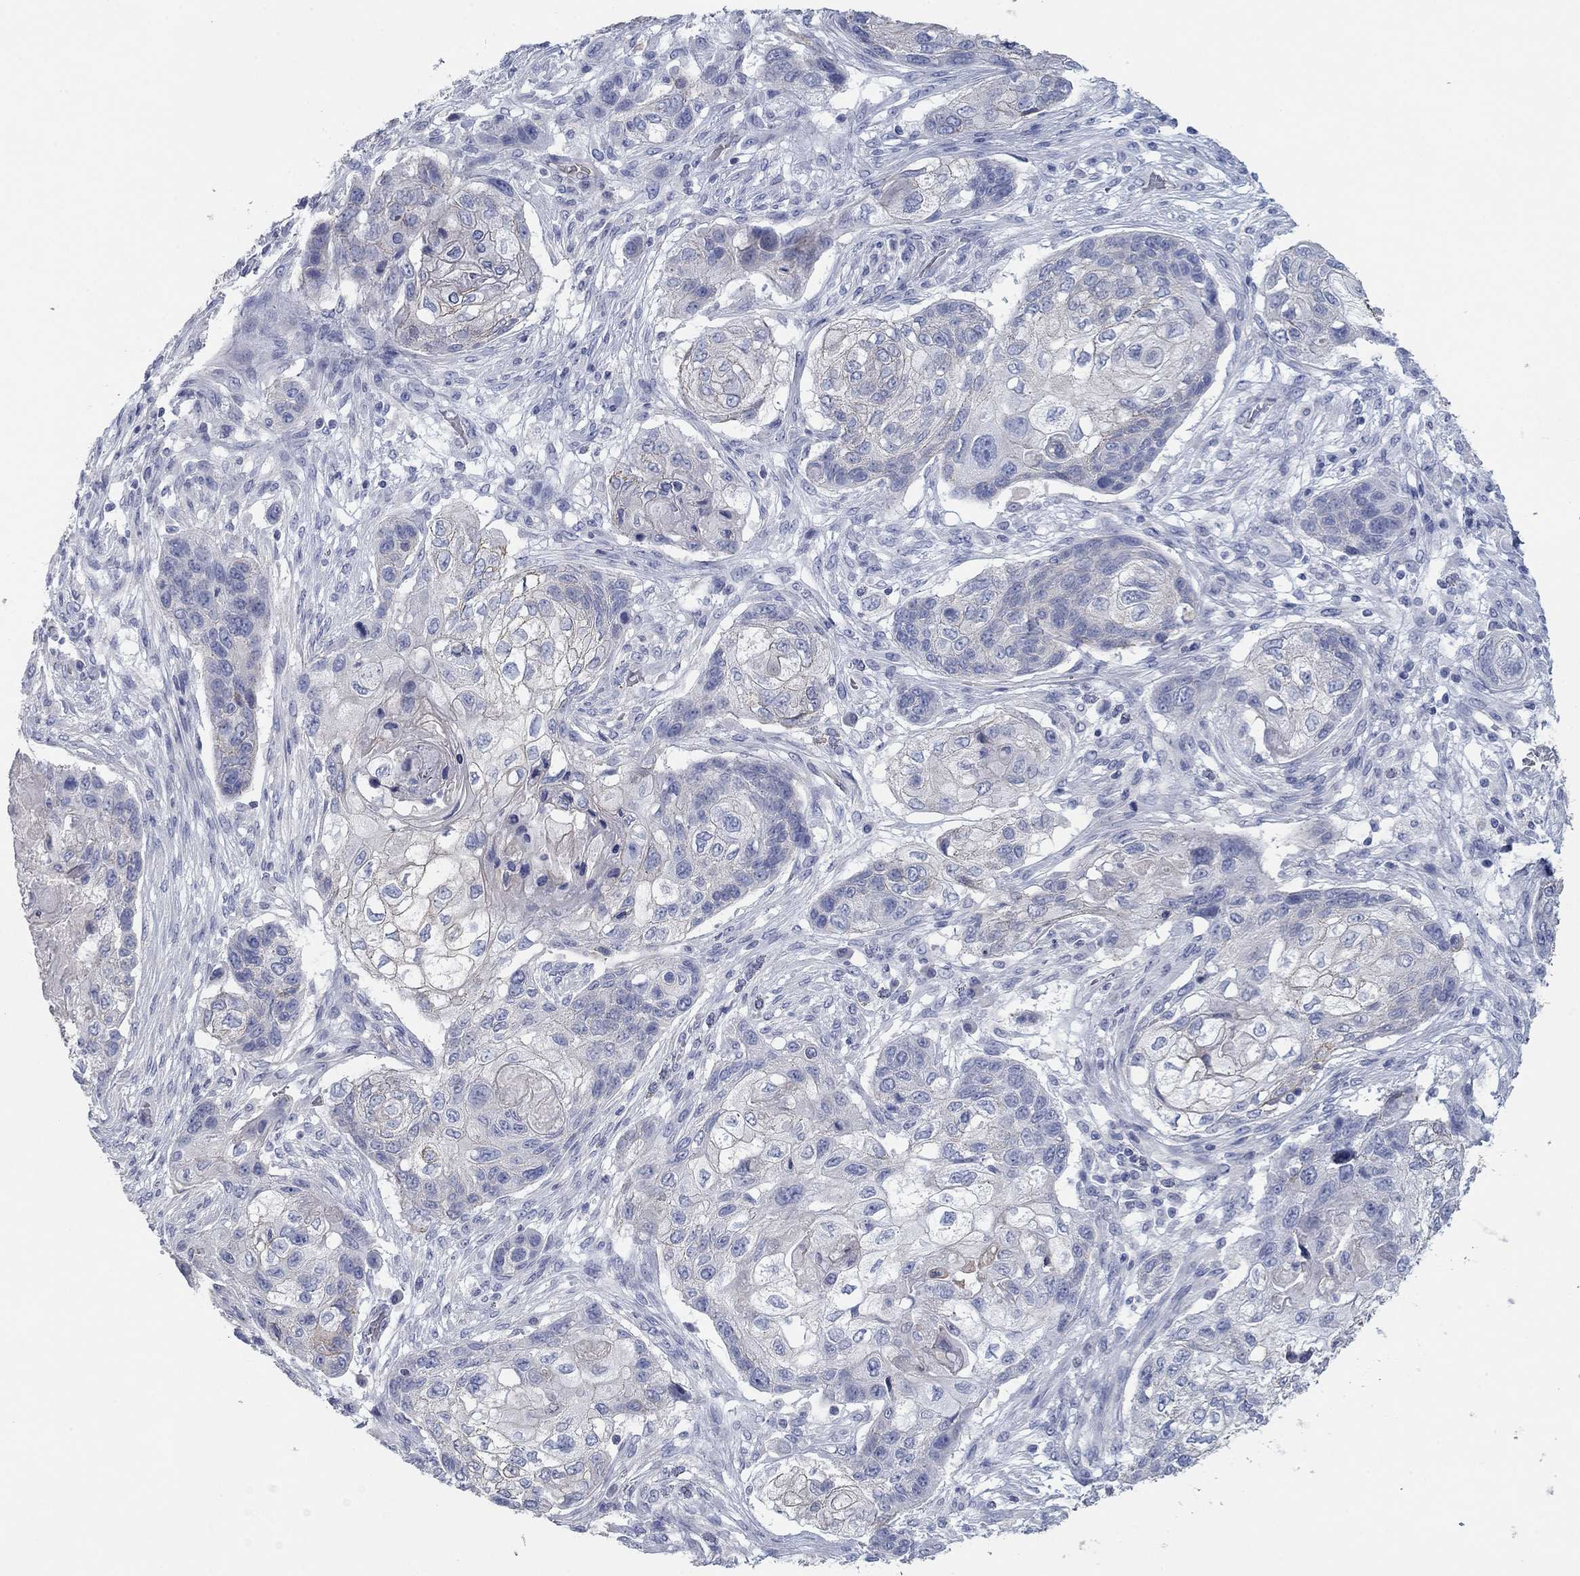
{"staining": {"intensity": "moderate", "quantity": "<25%", "location": "cytoplasmic/membranous"}, "tissue": "lung cancer", "cell_type": "Tumor cells", "image_type": "cancer", "snomed": [{"axis": "morphology", "description": "Normal tissue, NOS"}, {"axis": "morphology", "description": "Squamous cell carcinoma, NOS"}, {"axis": "topography", "description": "Bronchus"}, {"axis": "topography", "description": "Lung"}], "caption": "Lung cancer tissue exhibits moderate cytoplasmic/membranous expression in approximately <25% of tumor cells, visualized by immunohistochemistry. The protein of interest is stained brown, and the nuclei are stained in blue (DAB (3,3'-diaminobenzidine) IHC with brightfield microscopy, high magnification).", "gene": "APOC3", "patient": {"sex": "male", "age": 69}}